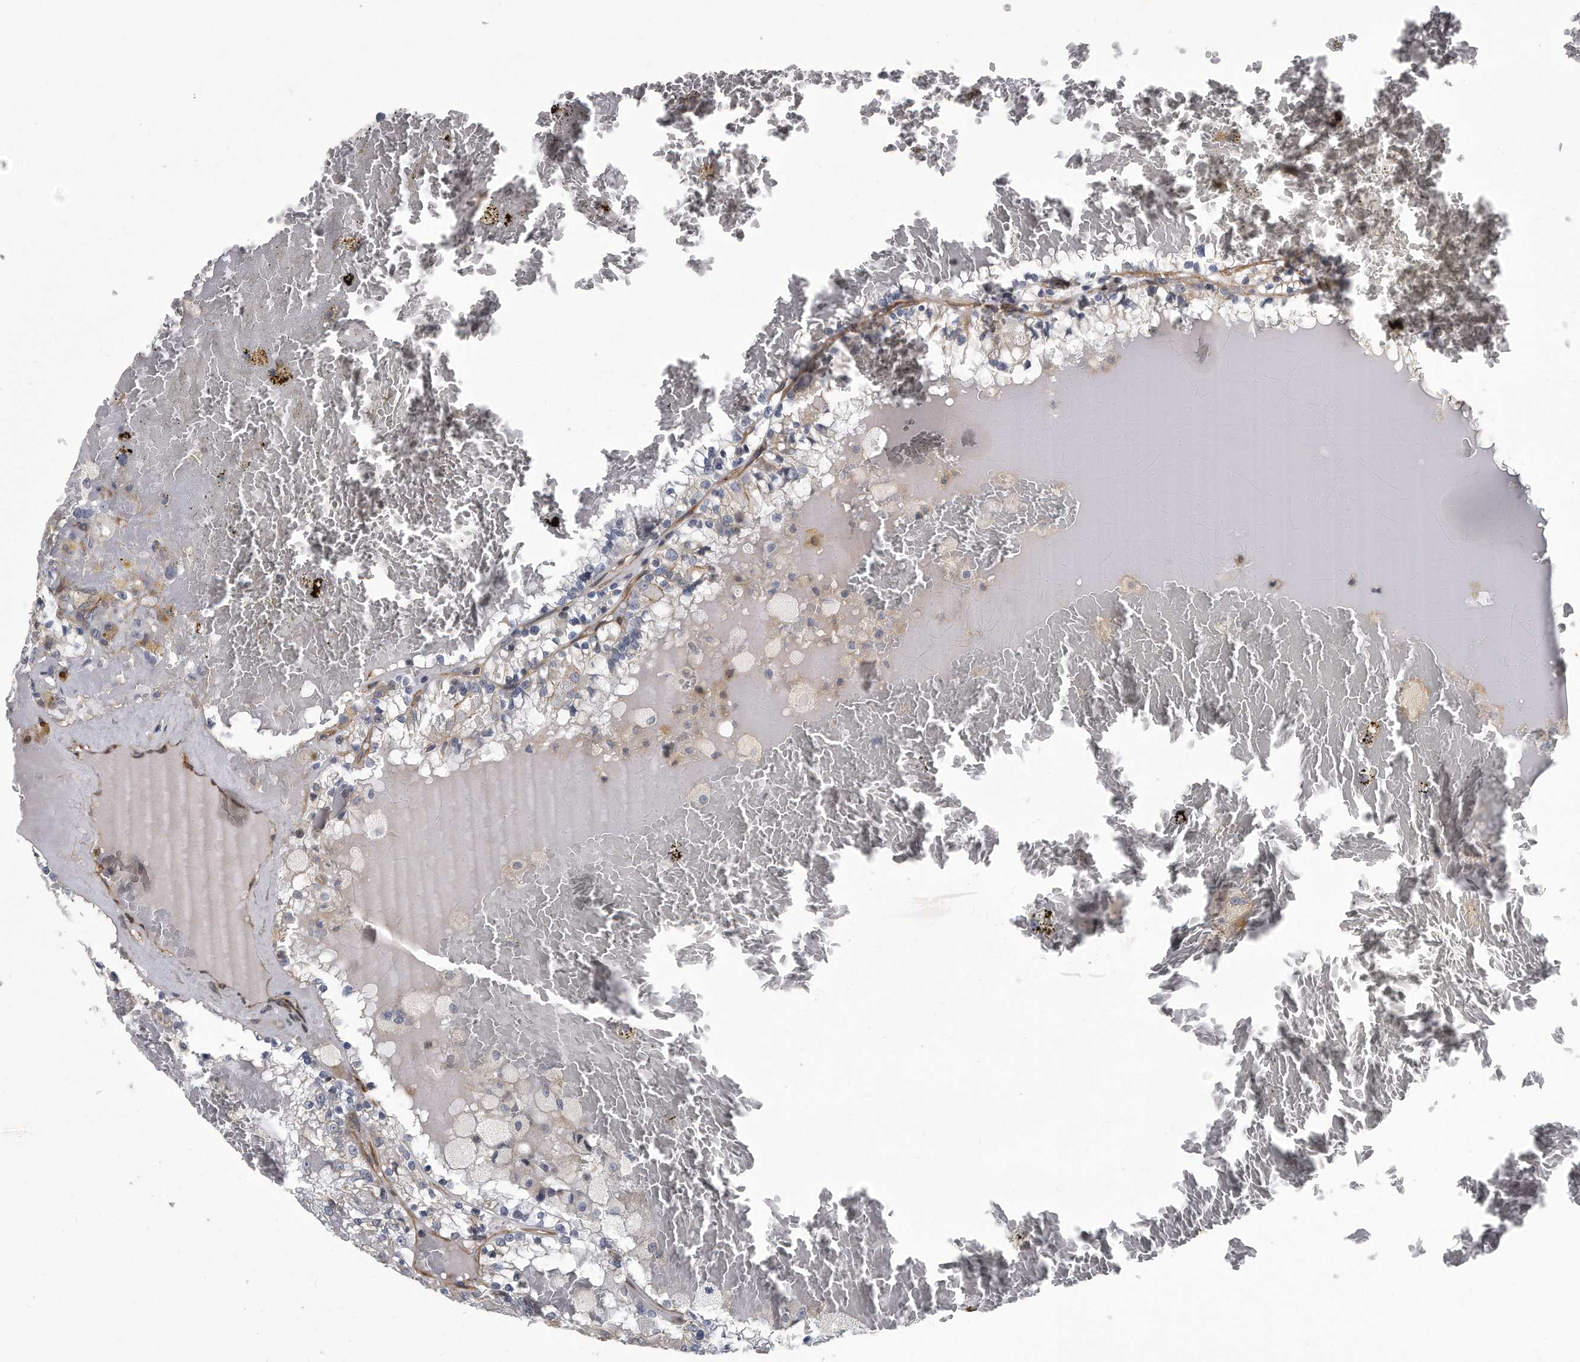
{"staining": {"intensity": "negative", "quantity": "none", "location": "none"}, "tissue": "renal cancer", "cell_type": "Tumor cells", "image_type": "cancer", "snomed": [{"axis": "morphology", "description": "Adenocarcinoma, NOS"}, {"axis": "topography", "description": "Kidney"}], "caption": "Tumor cells are negative for brown protein staining in renal adenocarcinoma.", "gene": "ARMCX1", "patient": {"sex": "female", "age": 56}}